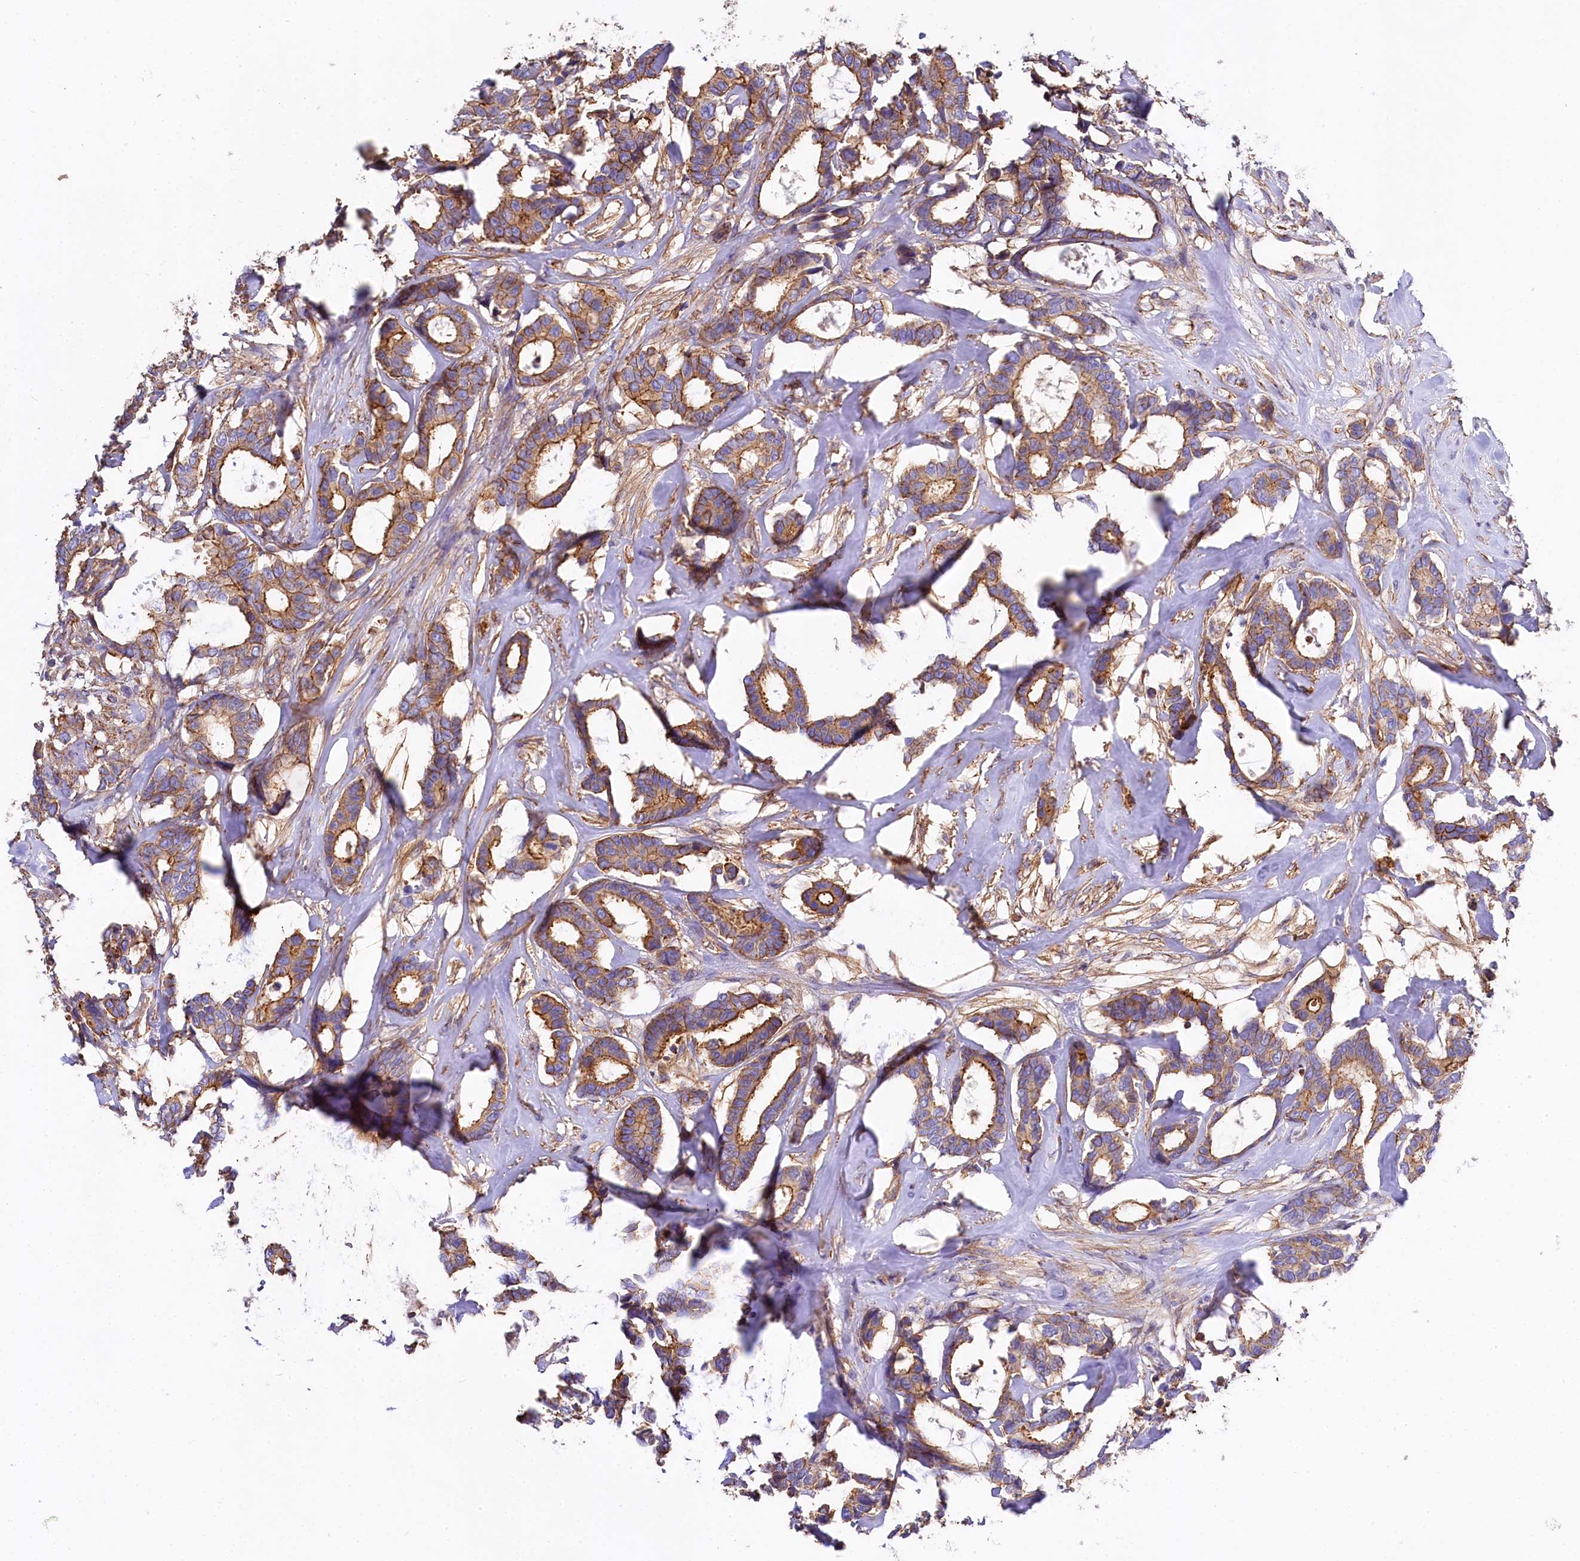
{"staining": {"intensity": "moderate", "quantity": ">75%", "location": "cytoplasmic/membranous"}, "tissue": "breast cancer", "cell_type": "Tumor cells", "image_type": "cancer", "snomed": [{"axis": "morphology", "description": "Duct carcinoma"}, {"axis": "topography", "description": "Breast"}], "caption": "Immunohistochemical staining of human breast infiltrating ductal carcinoma exhibits medium levels of moderate cytoplasmic/membranous positivity in about >75% of tumor cells.", "gene": "FCHSD2", "patient": {"sex": "female", "age": 87}}